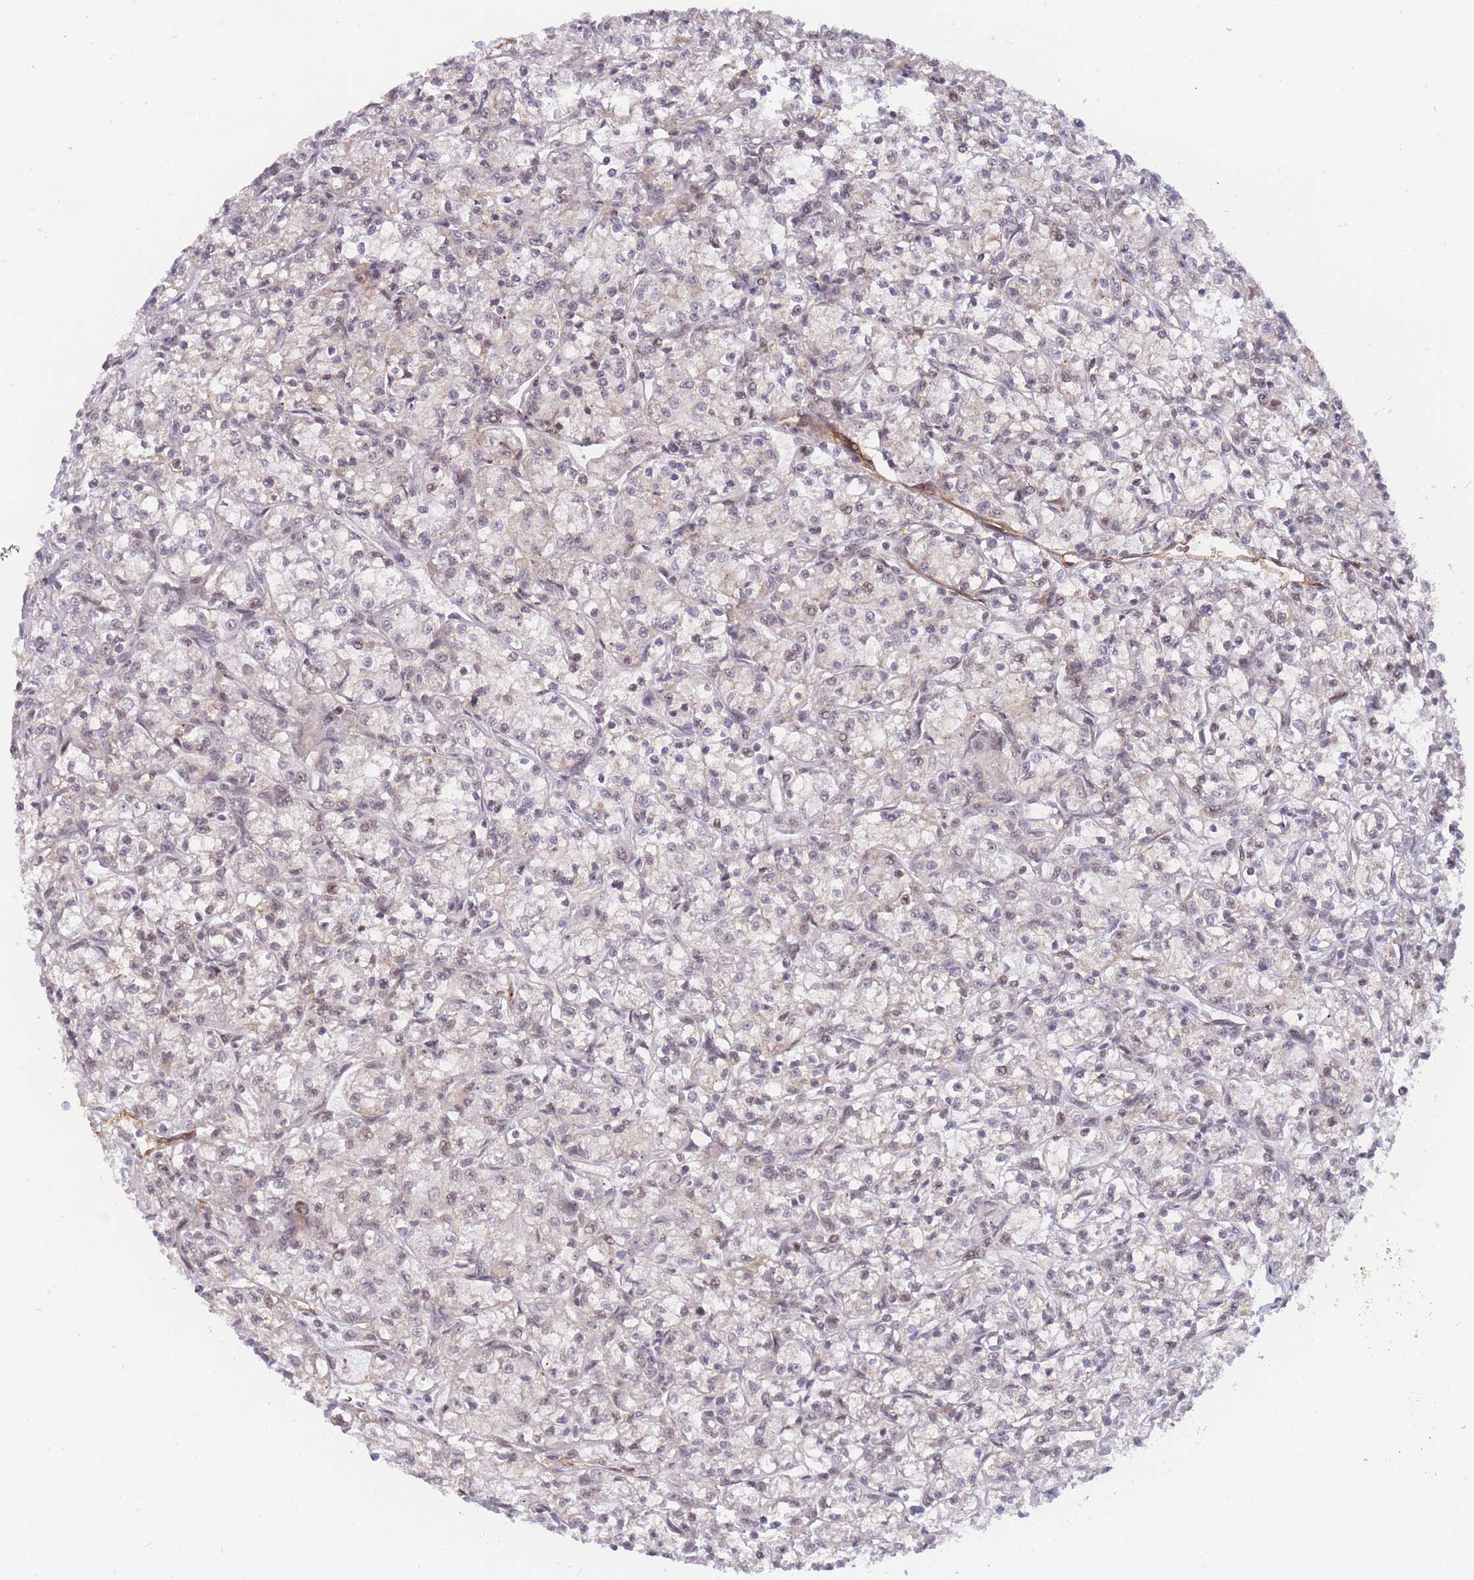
{"staining": {"intensity": "negative", "quantity": "none", "location": "none"}, "tissue": "renal cancer", "cell_type": "Tumor cells", "image_type": "cancer", "snomed": [{"axis": "morphology", "description": "Adenocarcinoma, NOS"}, {"axis": "topography", "description": "Kidney"}], "caption": "Immunohistochemistry (IHC) micrograph of human renal adenocarcinoma stained for a protein (brown), which exhibits no positivity in tumor cells.", "gene": "BOD1L1", "patient": {"sex": "female", "age": 59}}